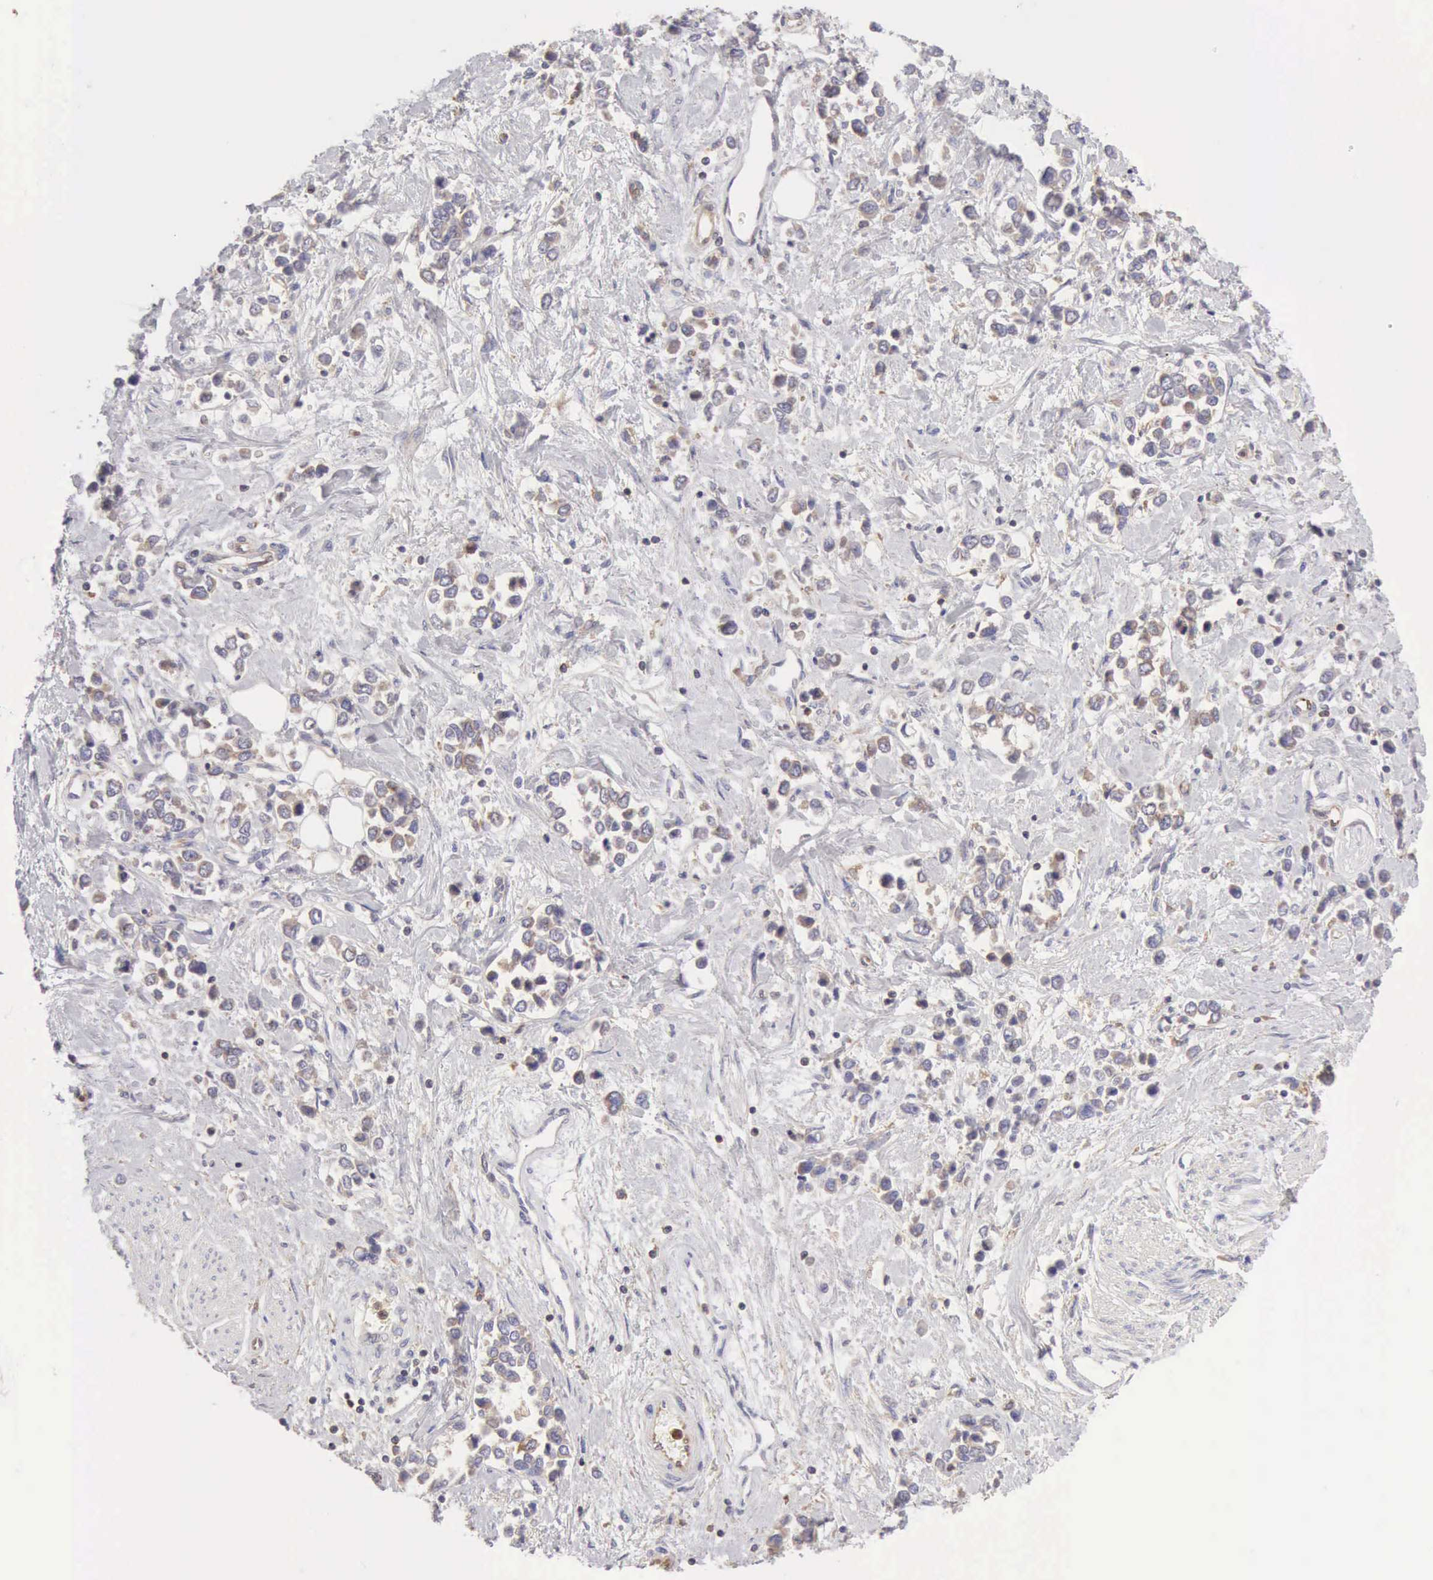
{"staining": {"intensity": "weak", "quantity": "<25%", "location": "cytoplasmic/membranous"}, "tissue": "stomach cancer", "cell_type": "Tumor cells", "image_type": "cancer", "snomed": [{"axis": "morphology", "description": "Adenocarcinoma, NOS"}, {"axis": "topography", "description": "Stomach, upper"}], "caption": "Tumor cells are negative for protein expression in human stomach cancer.", "gene": "ARHGAP4", "patient": {"sex": "male", "age": 76}}